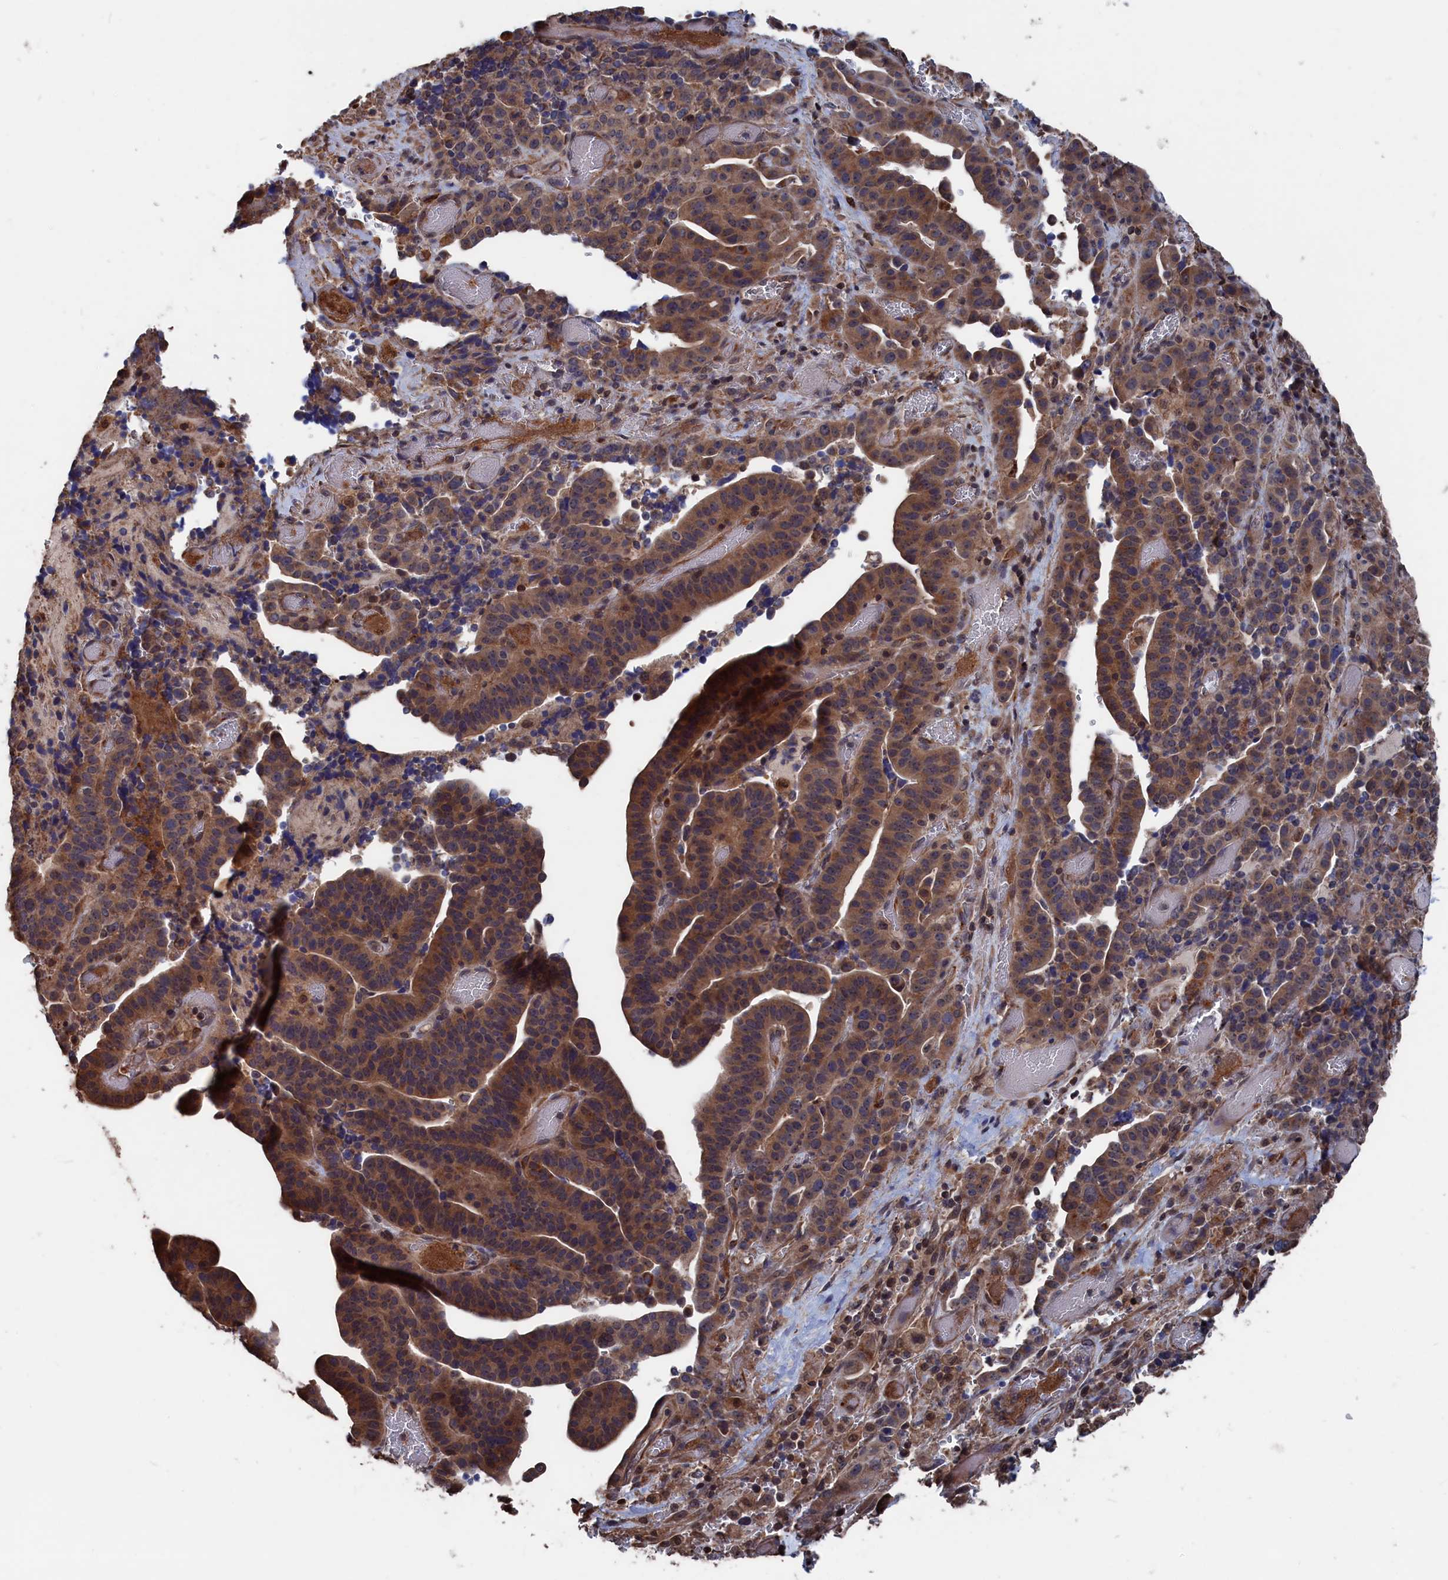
{"staining": {"intensity": "moderate", "quantity": ">75%", "location": "cytoplasmic/membranous"}, "tissue": "stomach cancer", "cell_type": "Tumor cells", "image_type": "cancer", "snomed": [{"axis": "morphology", "description": "Adenocarcinoma, NOS"}, {"axis": "topography", "description": "Stomach"}], "caption": "Moderate cytoplasmic/membranous expression for a protein is present in approximately >75% of tumor cells of stomach adenocarcinoma using IHC.", "gene": "PDE12", "patient": {"sex": "male", "age": 48}}